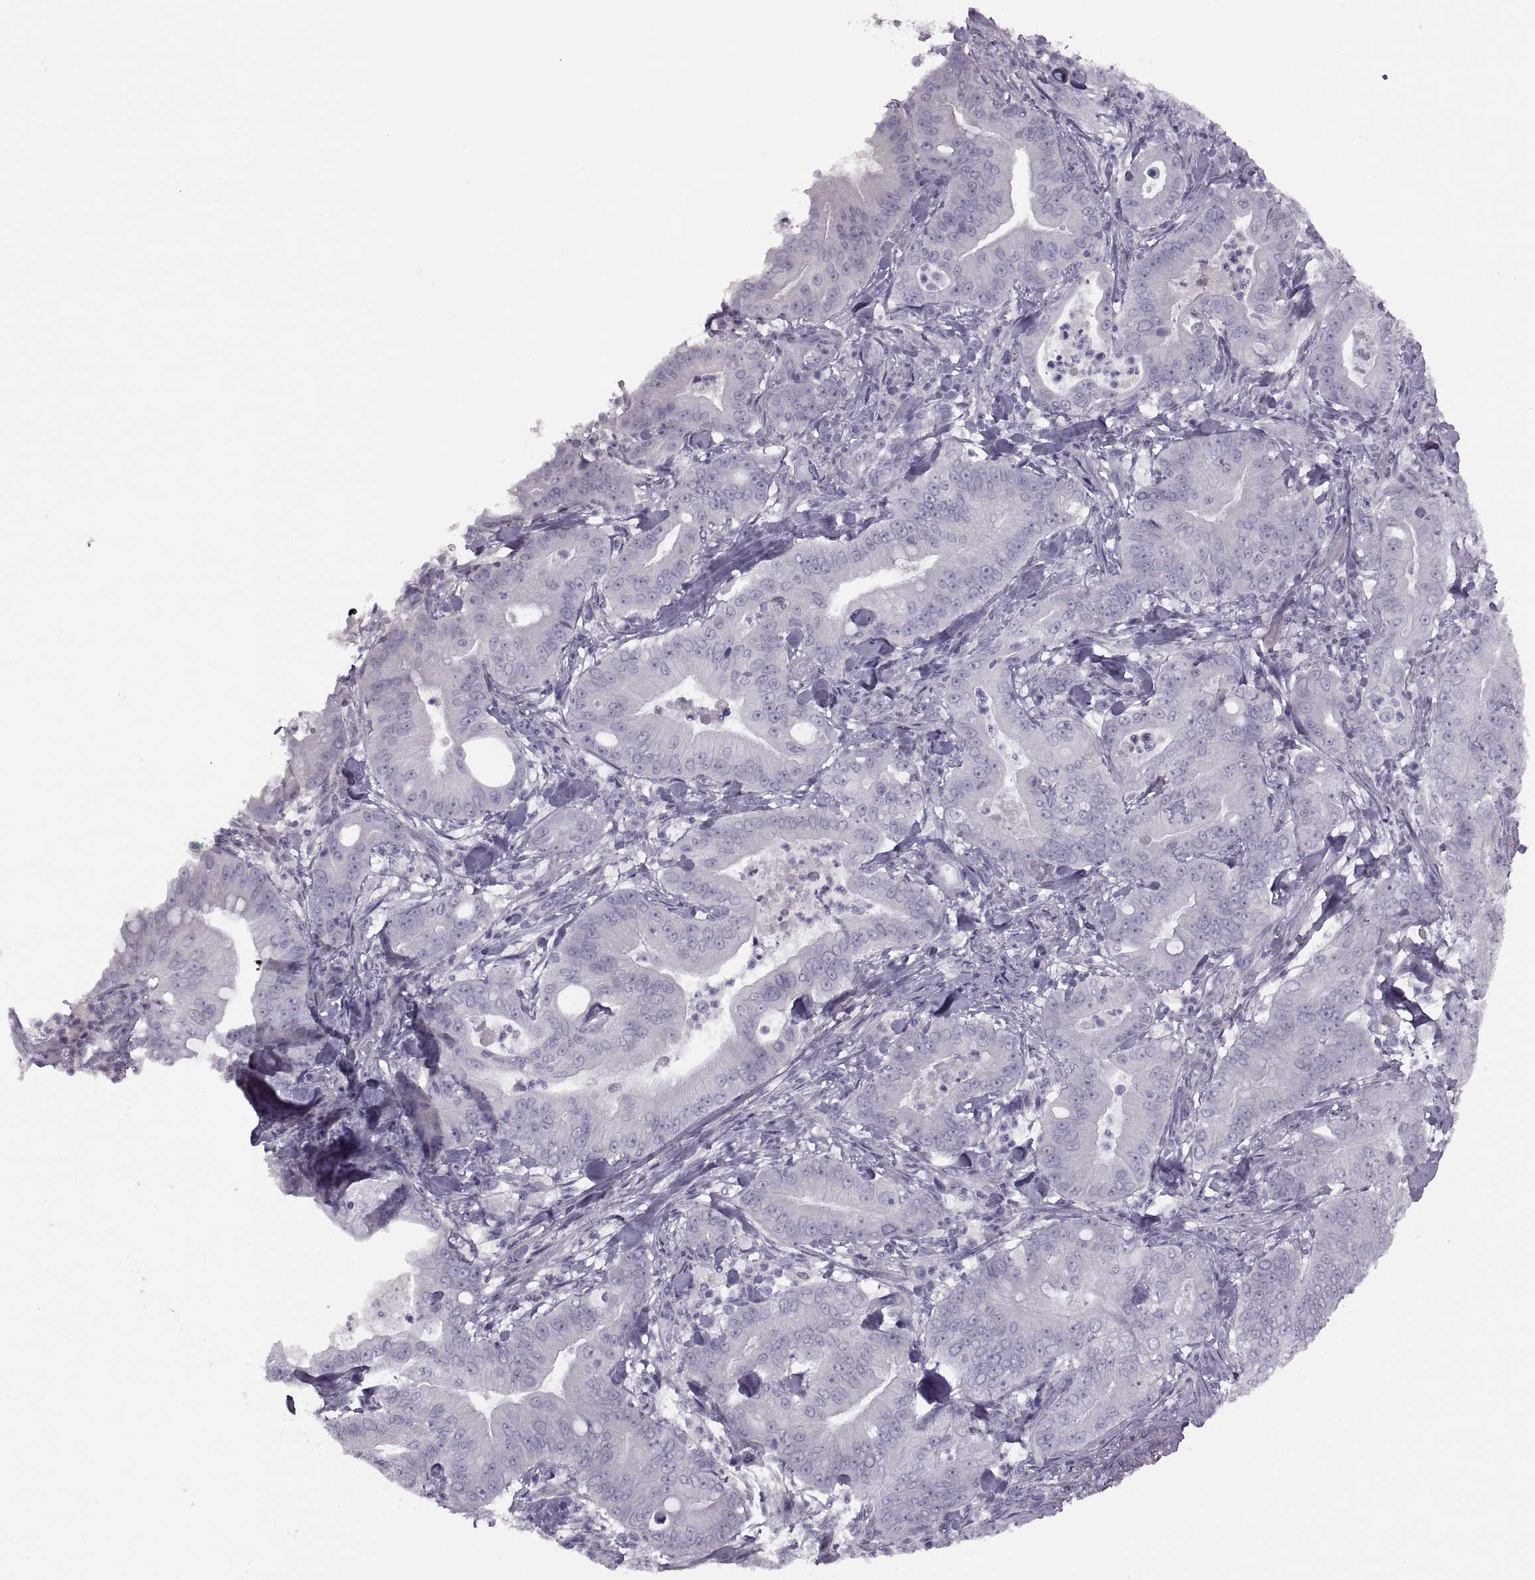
{"staining": {"intensity": "negative", "quantity": "none", "location": "none"}, "tissue": "pancreatic cancer", "cell_type": "Tumor cells", "image_type": "cancer", "snomed": [{"axis": "morphology", "description": "Adenocarcinoma, NOS"}, {"axis": "topography", "description": "Pancreas"}], "caption": "IHC micrograph of neoplastic tissue: human pancreatic cancer (adenocarcinoma) stained with DAB displays no significant protein positivity in tumor cells. (DAB (3,3'-diaminobenzidine) IHC visualized using brightfield microscopy, high magnification).", "gene": "RSPH6A", "patient": {"sex": "male", "age": 71}}